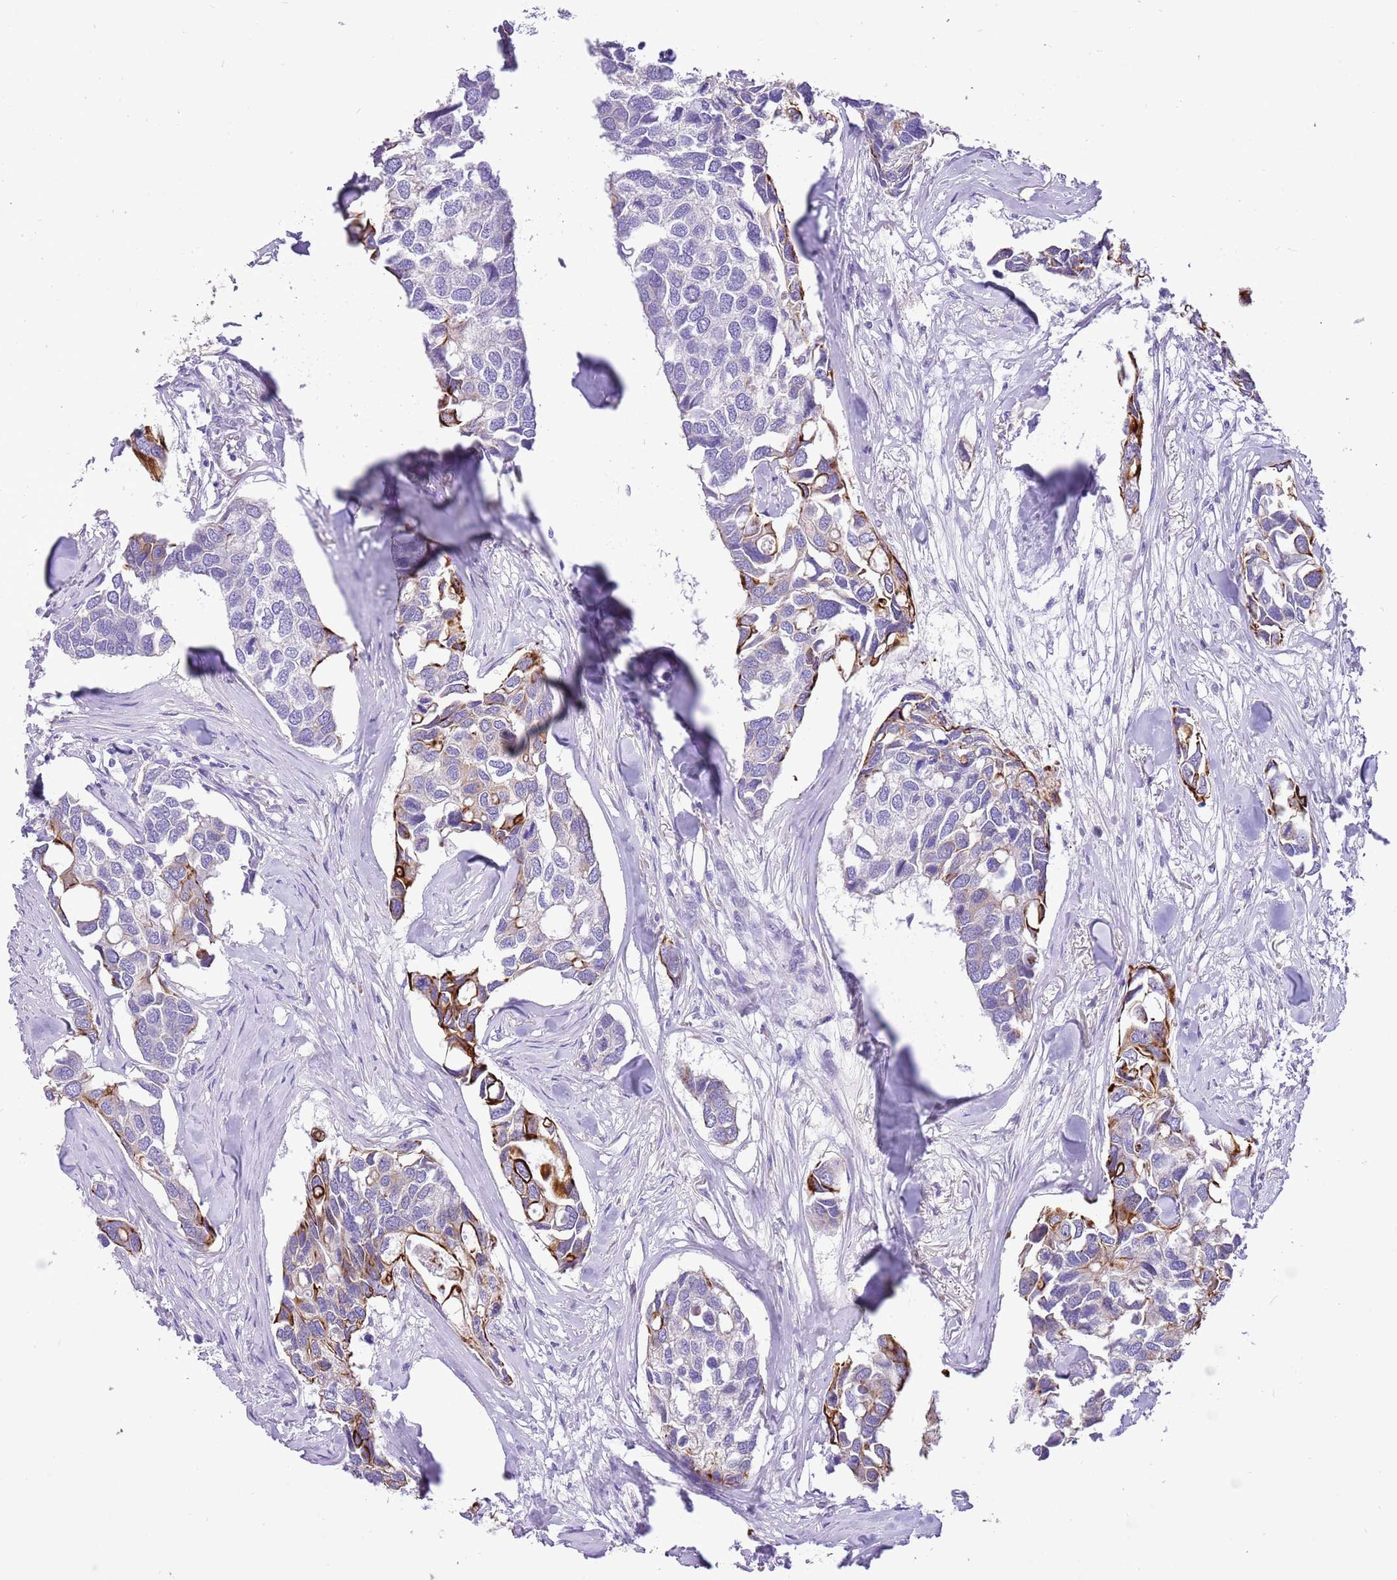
{"staining": {"intensity": "strong", "quantity": "<25%", "location": "cytoplasmic/membranous"}, "tissue": "breast cancer", "cell_type": "Tumor cells", "image_type": "cancer", "snomed": [{"axis": "morphology", "description": "Duct carcinoma"}, {"axis": "topography", "description": "Breast"}], "caption": "Human breast invasive ductal carcinoma stained with a brown dye shows strong cytoplasmic/membranous positive staining in about <25% of tumor cells.", "gene": "R3HDM4", "patient": {"sex": "female", "age": 83}}